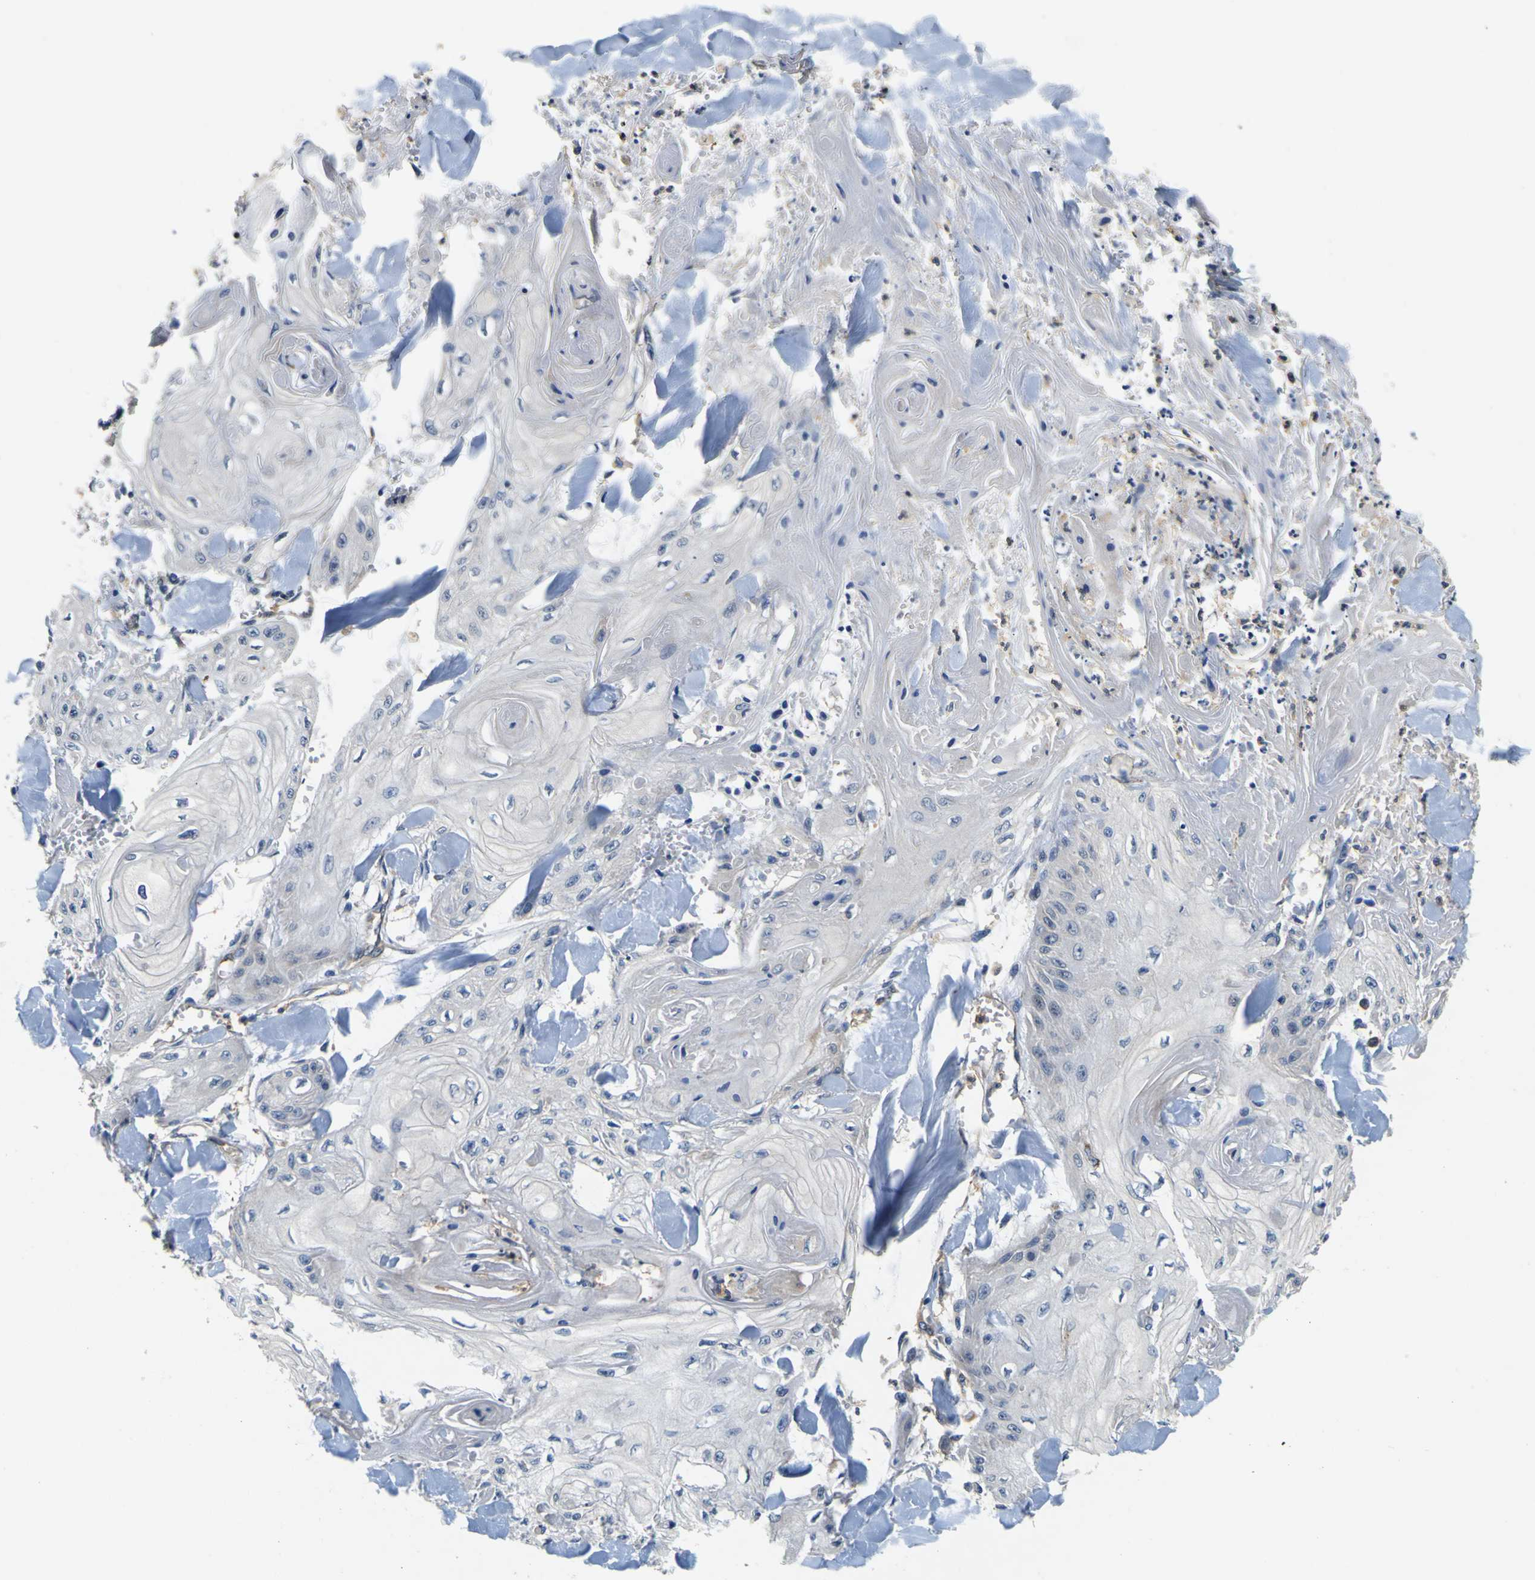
{"staining": {"intensity": "negative", "quantity": "none", "location": "none"}, "tissue": "skin cancer", "cell_type": "Tumor cells", "image_type": "cancer", "snomed": [{"axis": "morphology", "description": "Squamous cell carcinoma, NOS"}, {"axis": "topography", "description": "Skin"}], "caption": "Immunohistochemistry (IHC) histopathology image of neoplastic tissue: human squamous cell carcinoma (skin) stained with DAB (3,3'-diaminobenzidine) exhibits no significant protein expression in tumor cells.", "gene": "TNIK", "patient": {"sex": "male", "age": 74}}